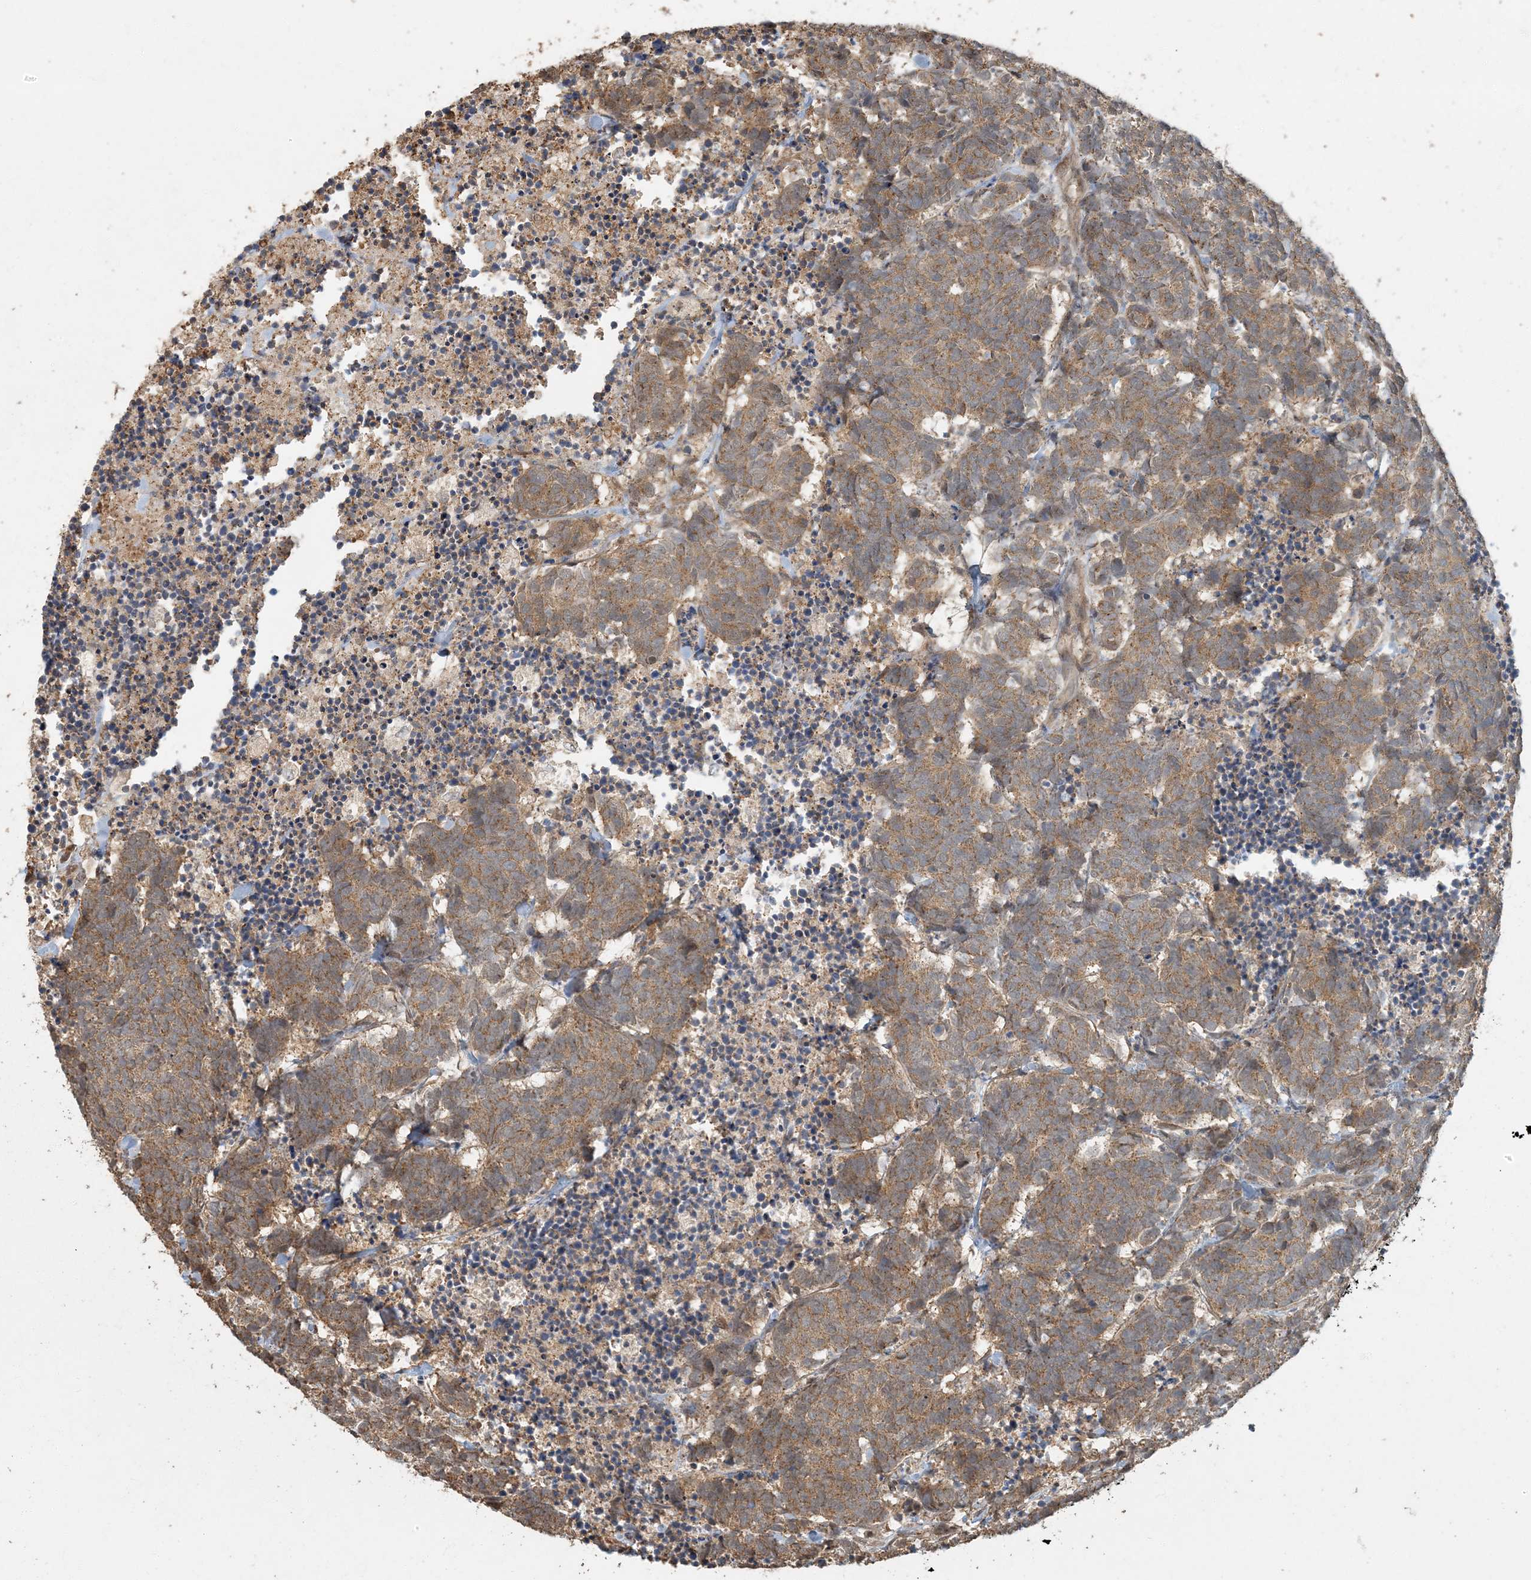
{"staining": {"intensity": "moderate", "quantity": ">75%", "location": "cytoplasmic/membranous"}, "tissue": "carcinoid", "cell_type": "Tumor cells", "image_type": "cancer", "snomed": [{"axis": "morphology", "description": "Carcinoma, NOS"}, {"axis": "morphology", "description": "Carcinoid, malignant, NOS"}, {"axis": "topography", "description": "Urinary bladder"}], "caption": "An immunohistochemistry image of tumor tissue is shown. Protein staining in brown shows moderate cytoplasmic/membranous positivity in carcinoma within tumor cells. The staining was performed using DAB (3,3'-diaminobenzidine) to visualize the protein expression in brown, while the nuclei were stained in blue with hematoxylin (Magnification: 20x).", "gene": "AK9", "patient": {"sex": "male", "age": 57}}